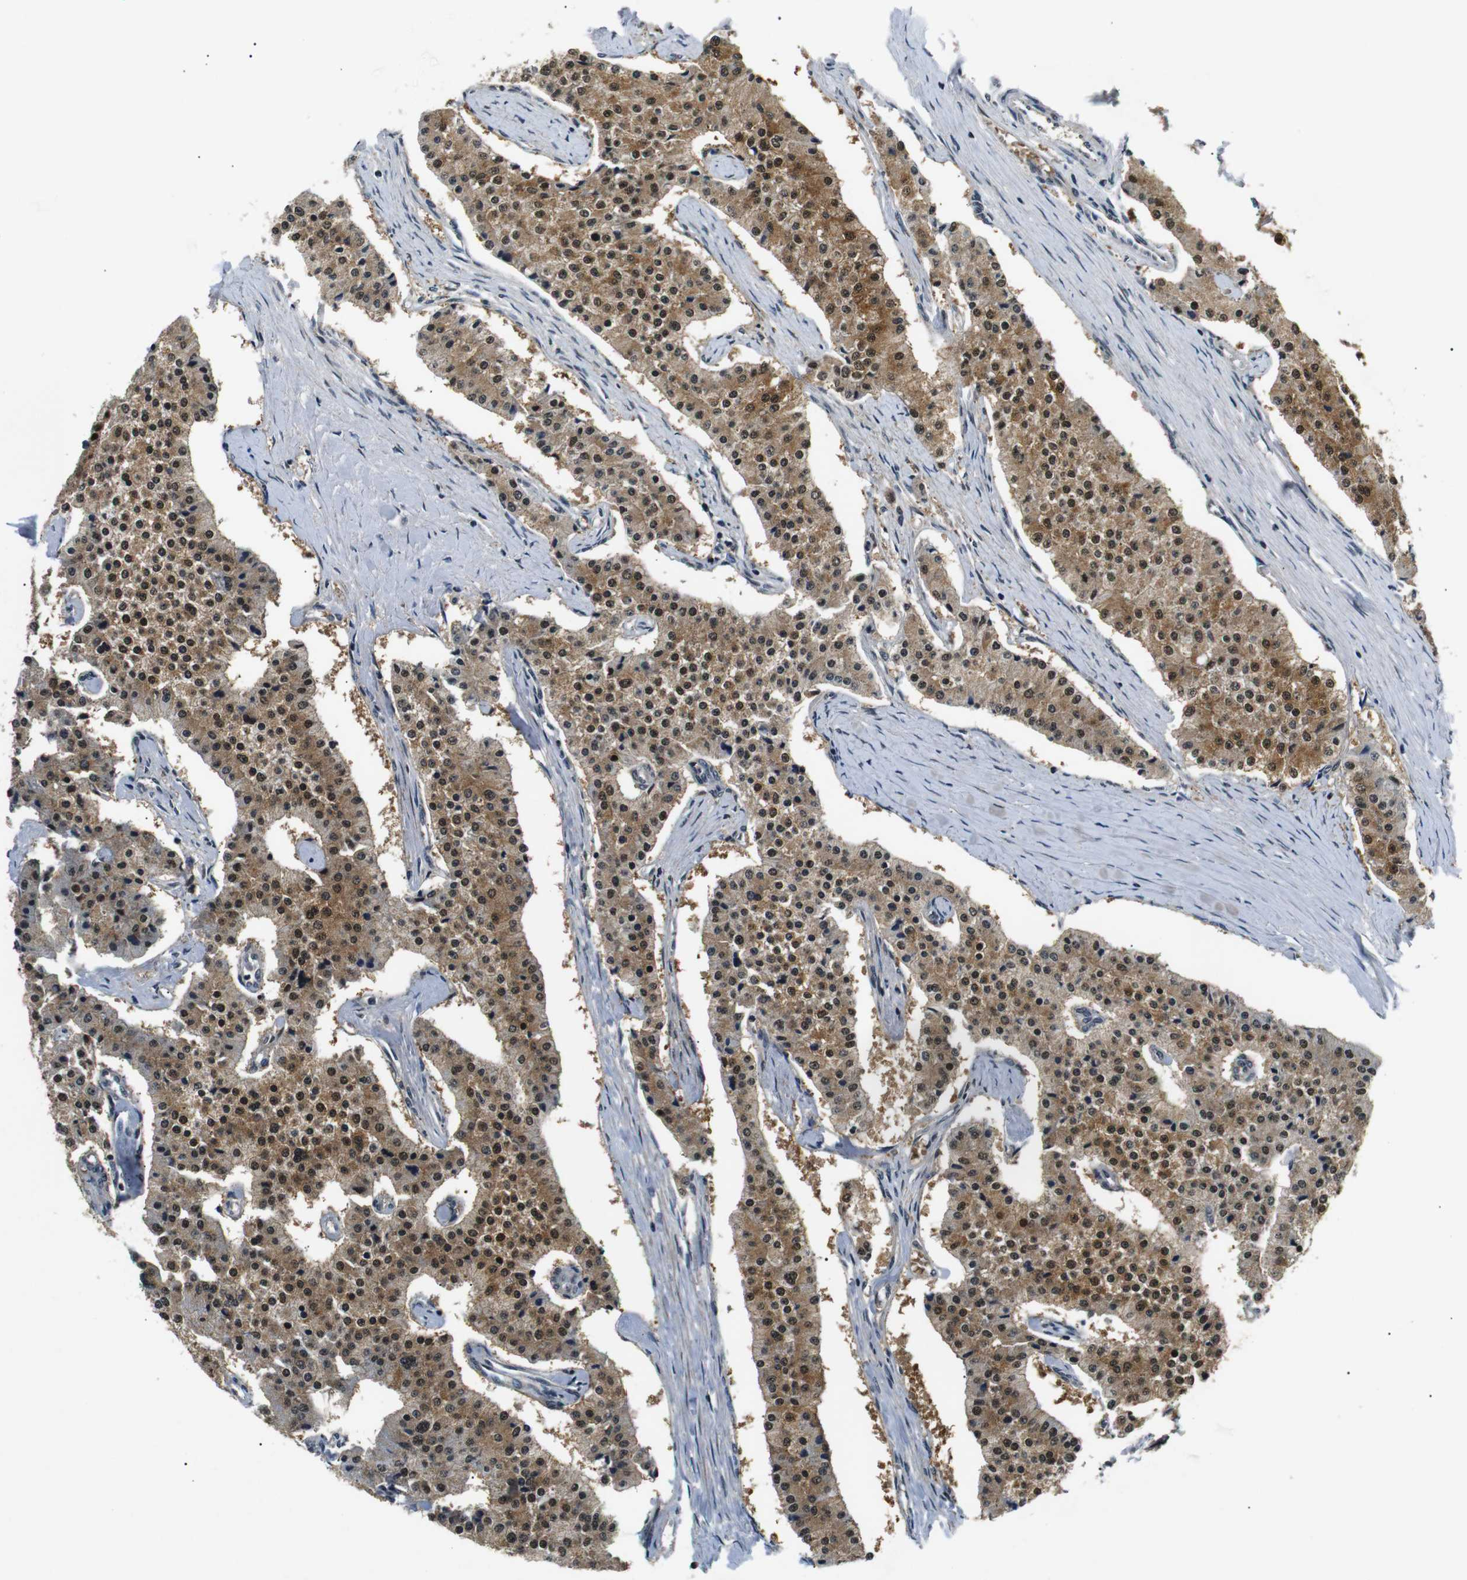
{"staining": {"intensity": "strong", "quantity": ">75%", "location": "cytoplasmic/membranous,nuclear"}, "tissue": "carcinoid", "cell_type": "Tumor cells", "image_type": "cancer", "snomed": [{"axis": "morphology", "description": "Carcinoid, malignant, NOS"}, {"axis": "topography", "description": "Colon"}], "caption": "Carcinoid (malignant) stained with a brown dye demonstrates strong cytoplasmic/membranous and nuclear positive expression in approximately >75% of tumor cells.", "gene": "SKP1", "patient": {"sex": "female", "age": 52}}